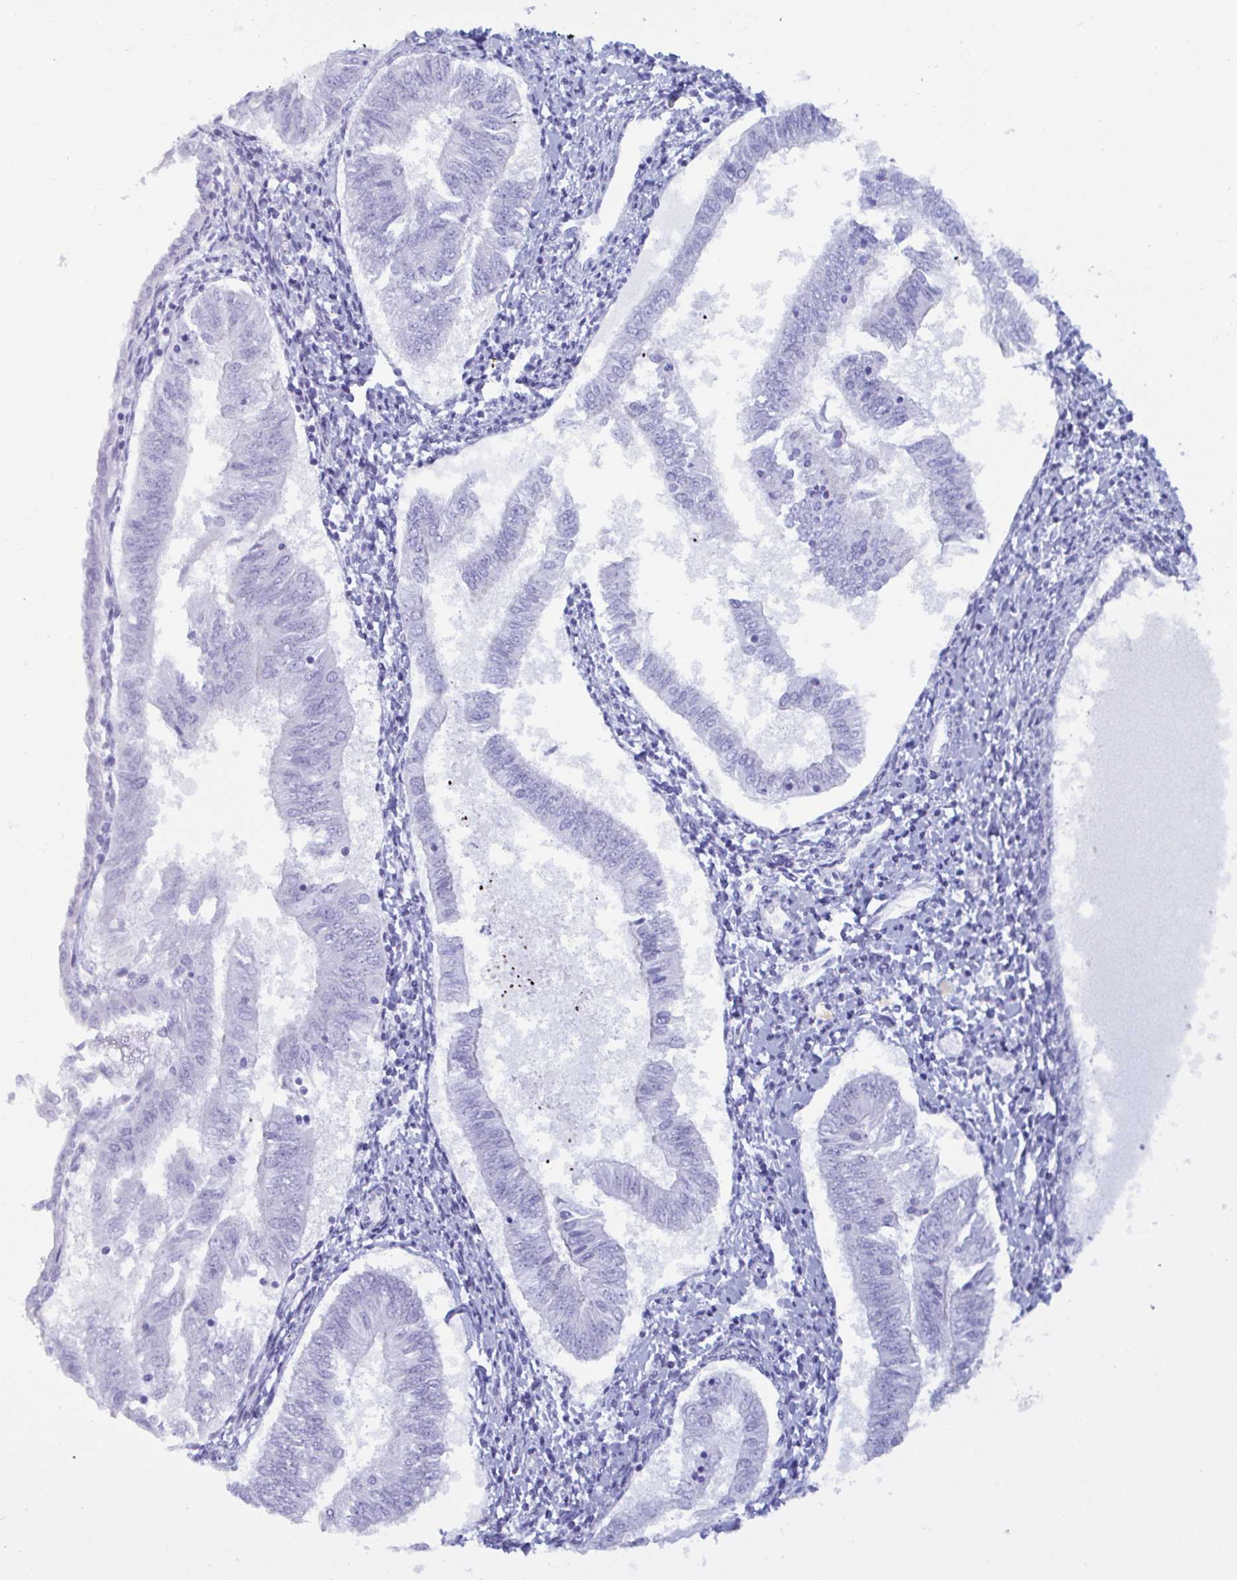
{"staining": {"intensity": "negative", "quantity": "none", "location": "none"}, "tissue": "endometrial cancer", "cell_type": "Tumor cells", "image_type": "cancer", "snomed": [{"axis": "morphology", "description": "Adenocarcinoma, NOS"}, {"axis": "topography", "description": "Endometrium"}], "caption": "The immunohistochemistry (IHC) image has no significant positivity in tumor cells of endometrial cancer (adenocarcinoma) tissue.", "gene": "MRGPRG", "patient": {"sex": "female", "age": 58}}